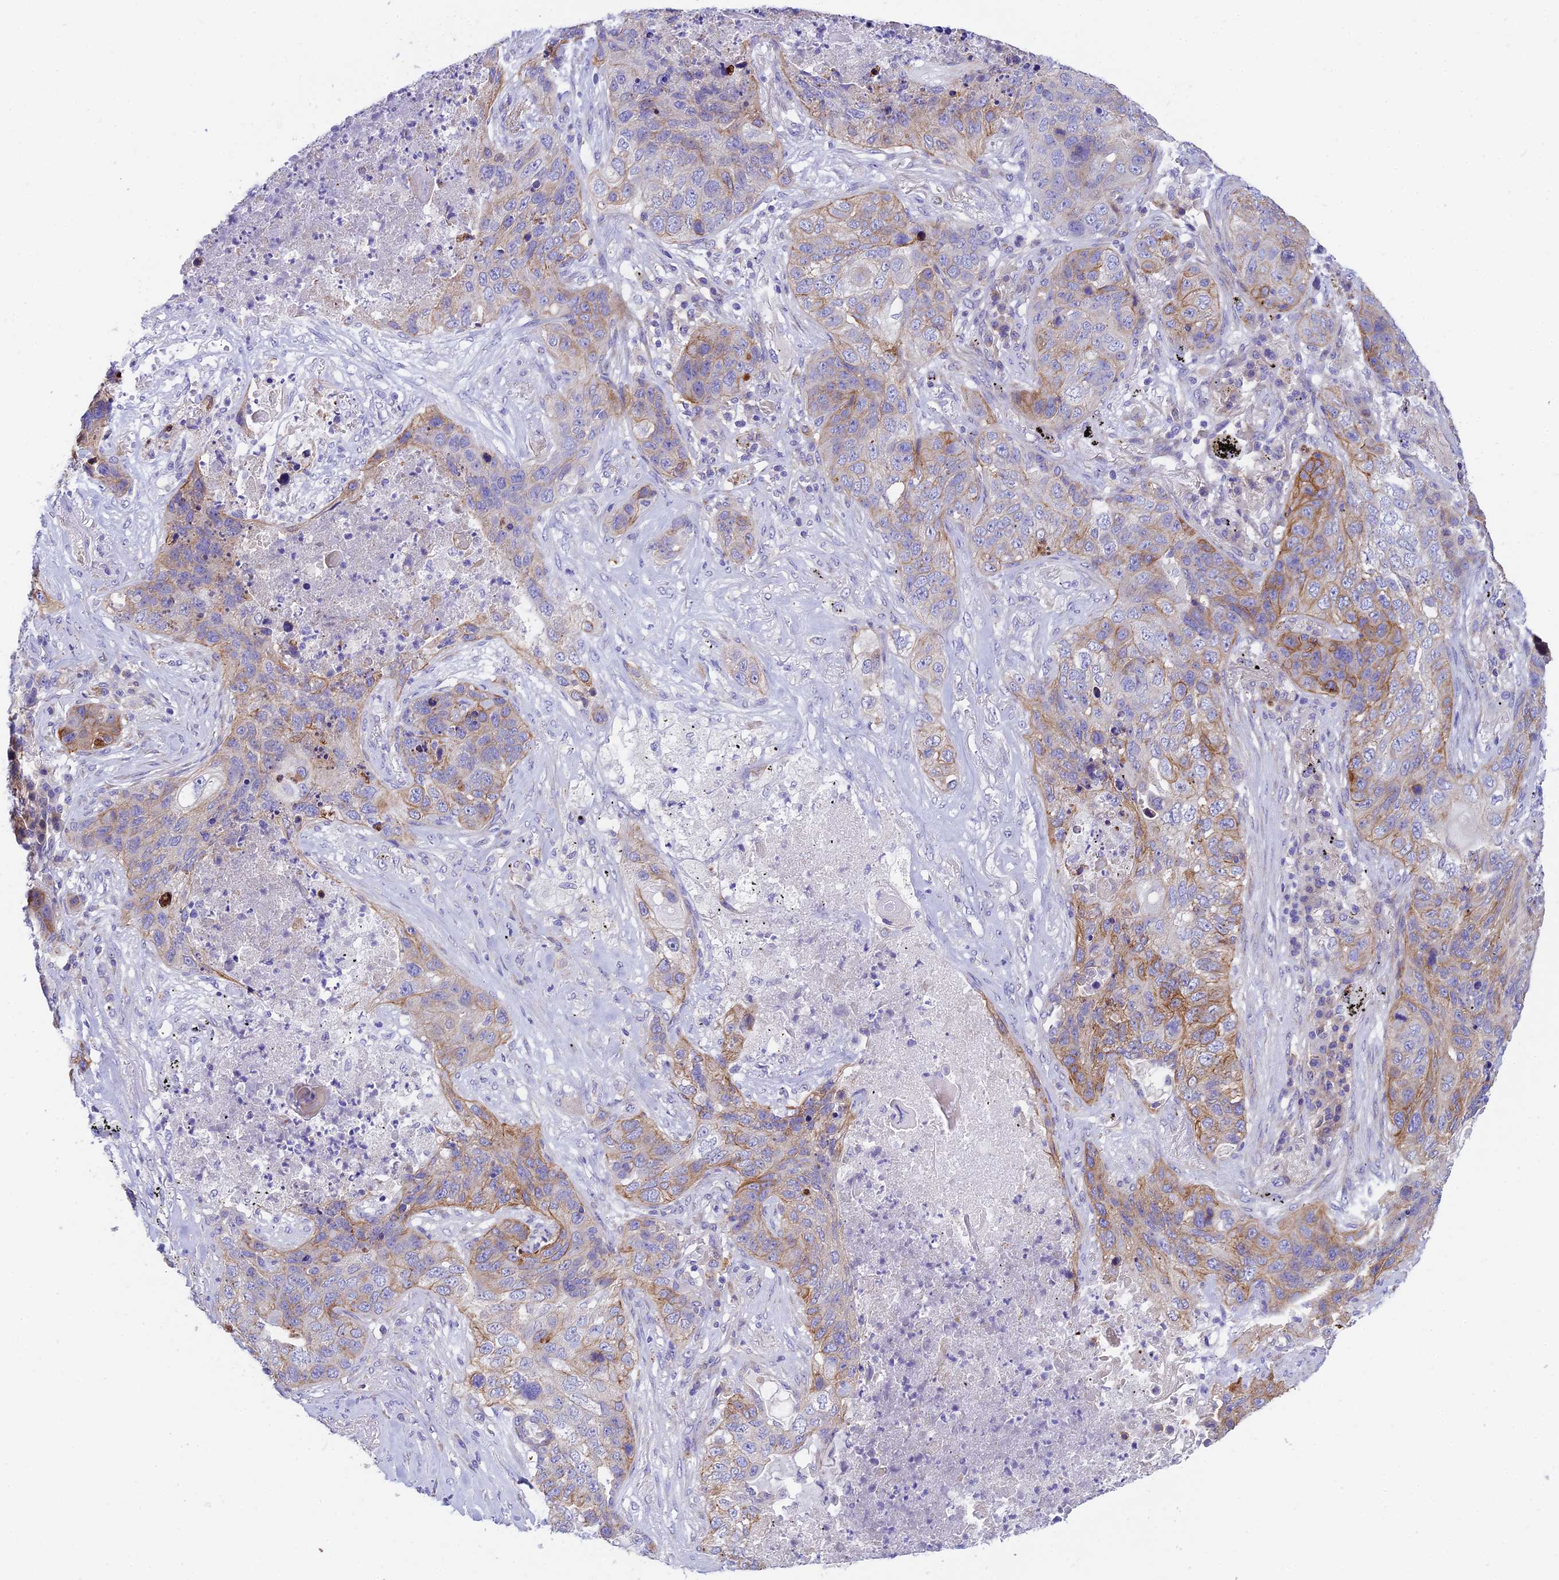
{"staining": {"intensity": "moderate", "quantity": "25%-75%", "location": "cytoplasmic/membranous"}, "tissue": "lung cancer", "cell_type": "Tumor cells", "image_type": "cancer", "snomed": [{"axis": "morphology", "description": "Squamous cell carcinoma, NOS"}, {"axis": "topography", "description": "Lung"}], "caption": "Tumor cells reveal medium levels of moderate cytoplasmic/membranous expression in approximately 25%-75% of cells in lung cancer.", "gene": "CCDC157", "patient": {"sex": "female", "age": 63}}